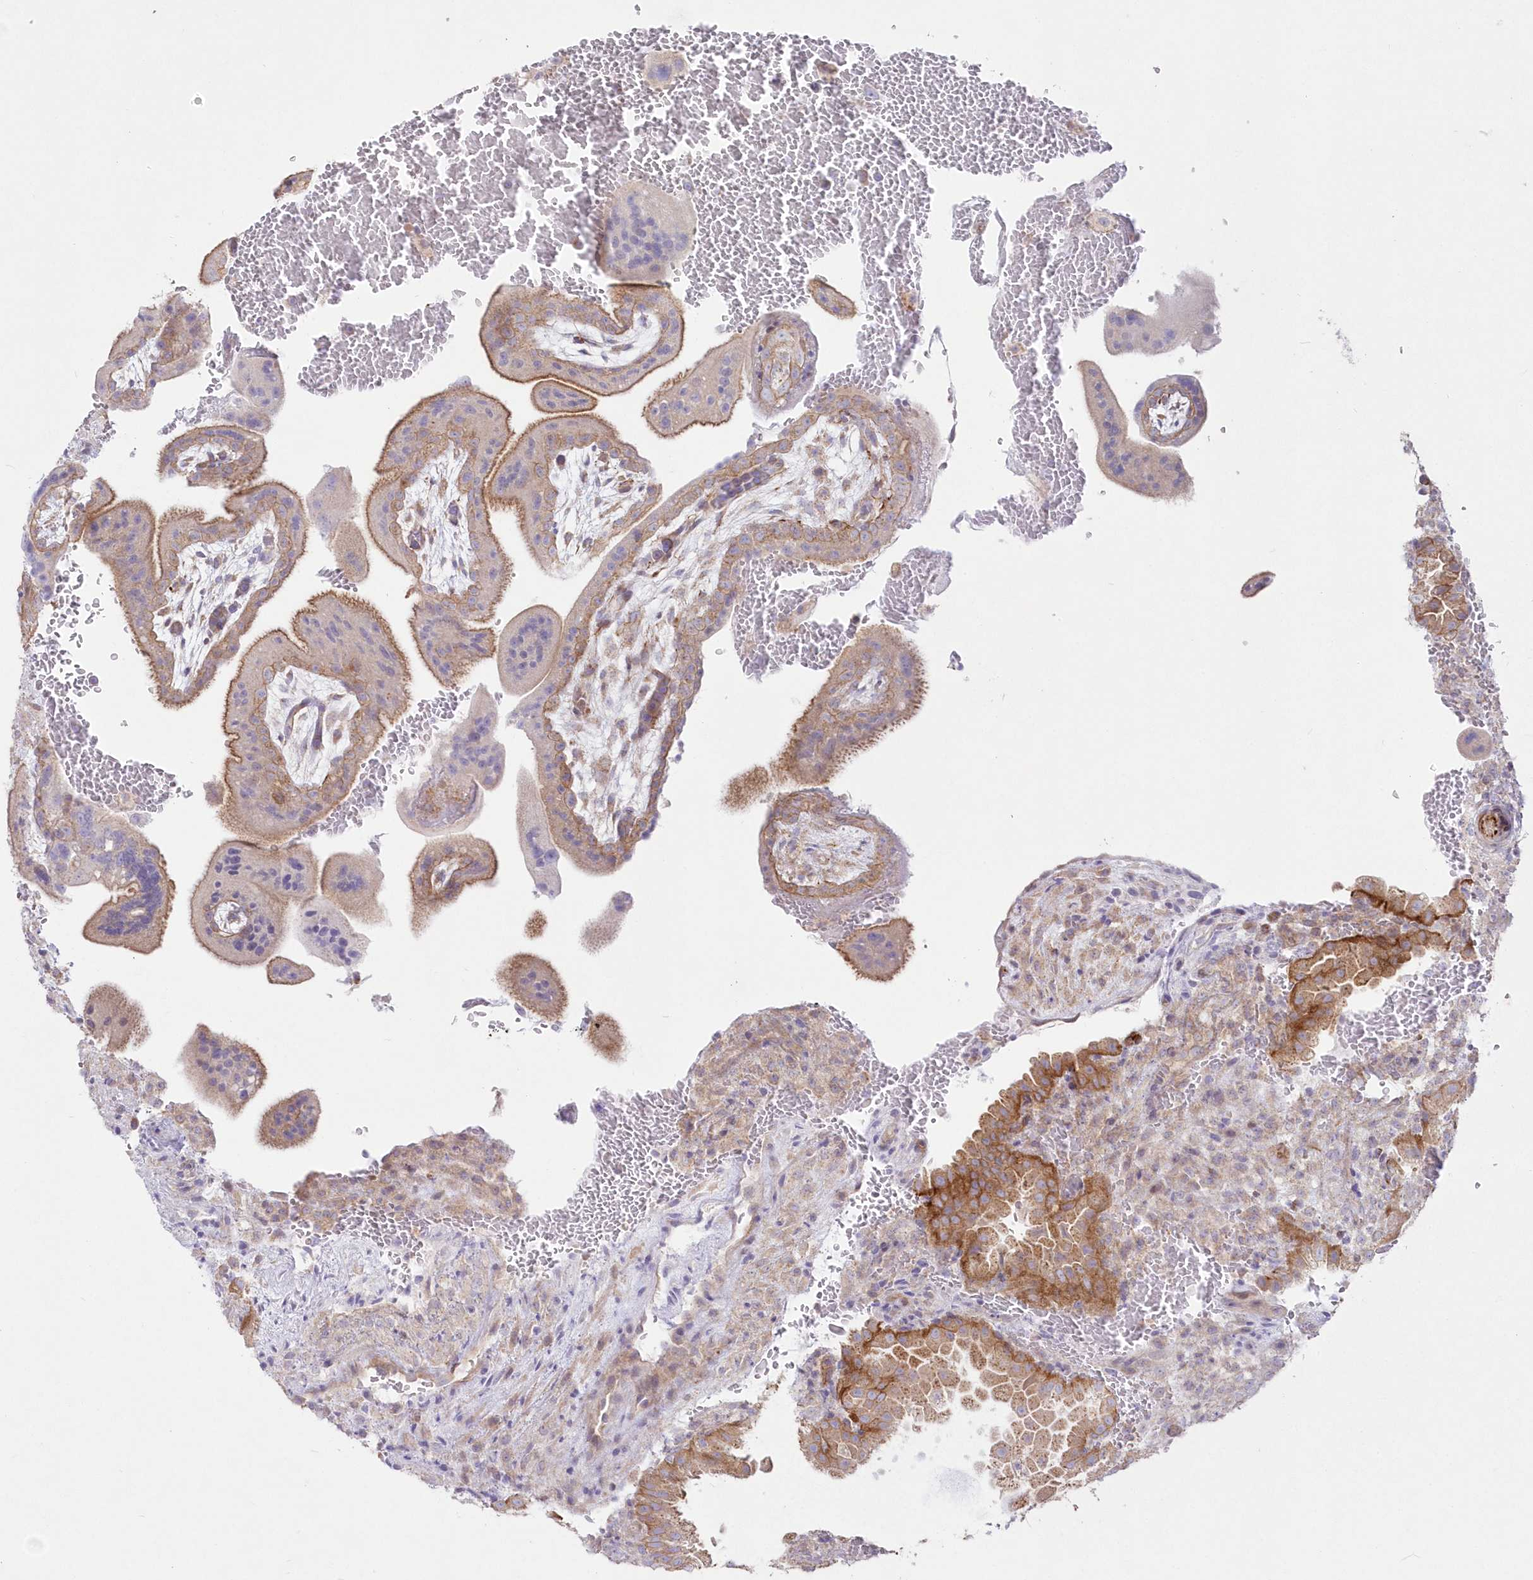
{"staining": {"intensity": "weak", "quantity": ">75%", "location": "cytoplasmic/membranous"}, "tissue": "placenta", "cell_type": "Decidual cells", "image_type": "normal", "snomed": [{"axis": "morphology", "description": "Normal tissue, NOS"}, {"axis": "topography", "description": "Placenta"}], "caption": "Protein analysis of unremarkable placenta displays weak cytoplasmic/membranous expression in about >75% of decidual cells. (DAB (3,3'-diaminobenzidine) = brown stain, brightfield microscopy at high magnification).", "gene": "ZNF843", "patient": {"sex": "female", "age": 35}}